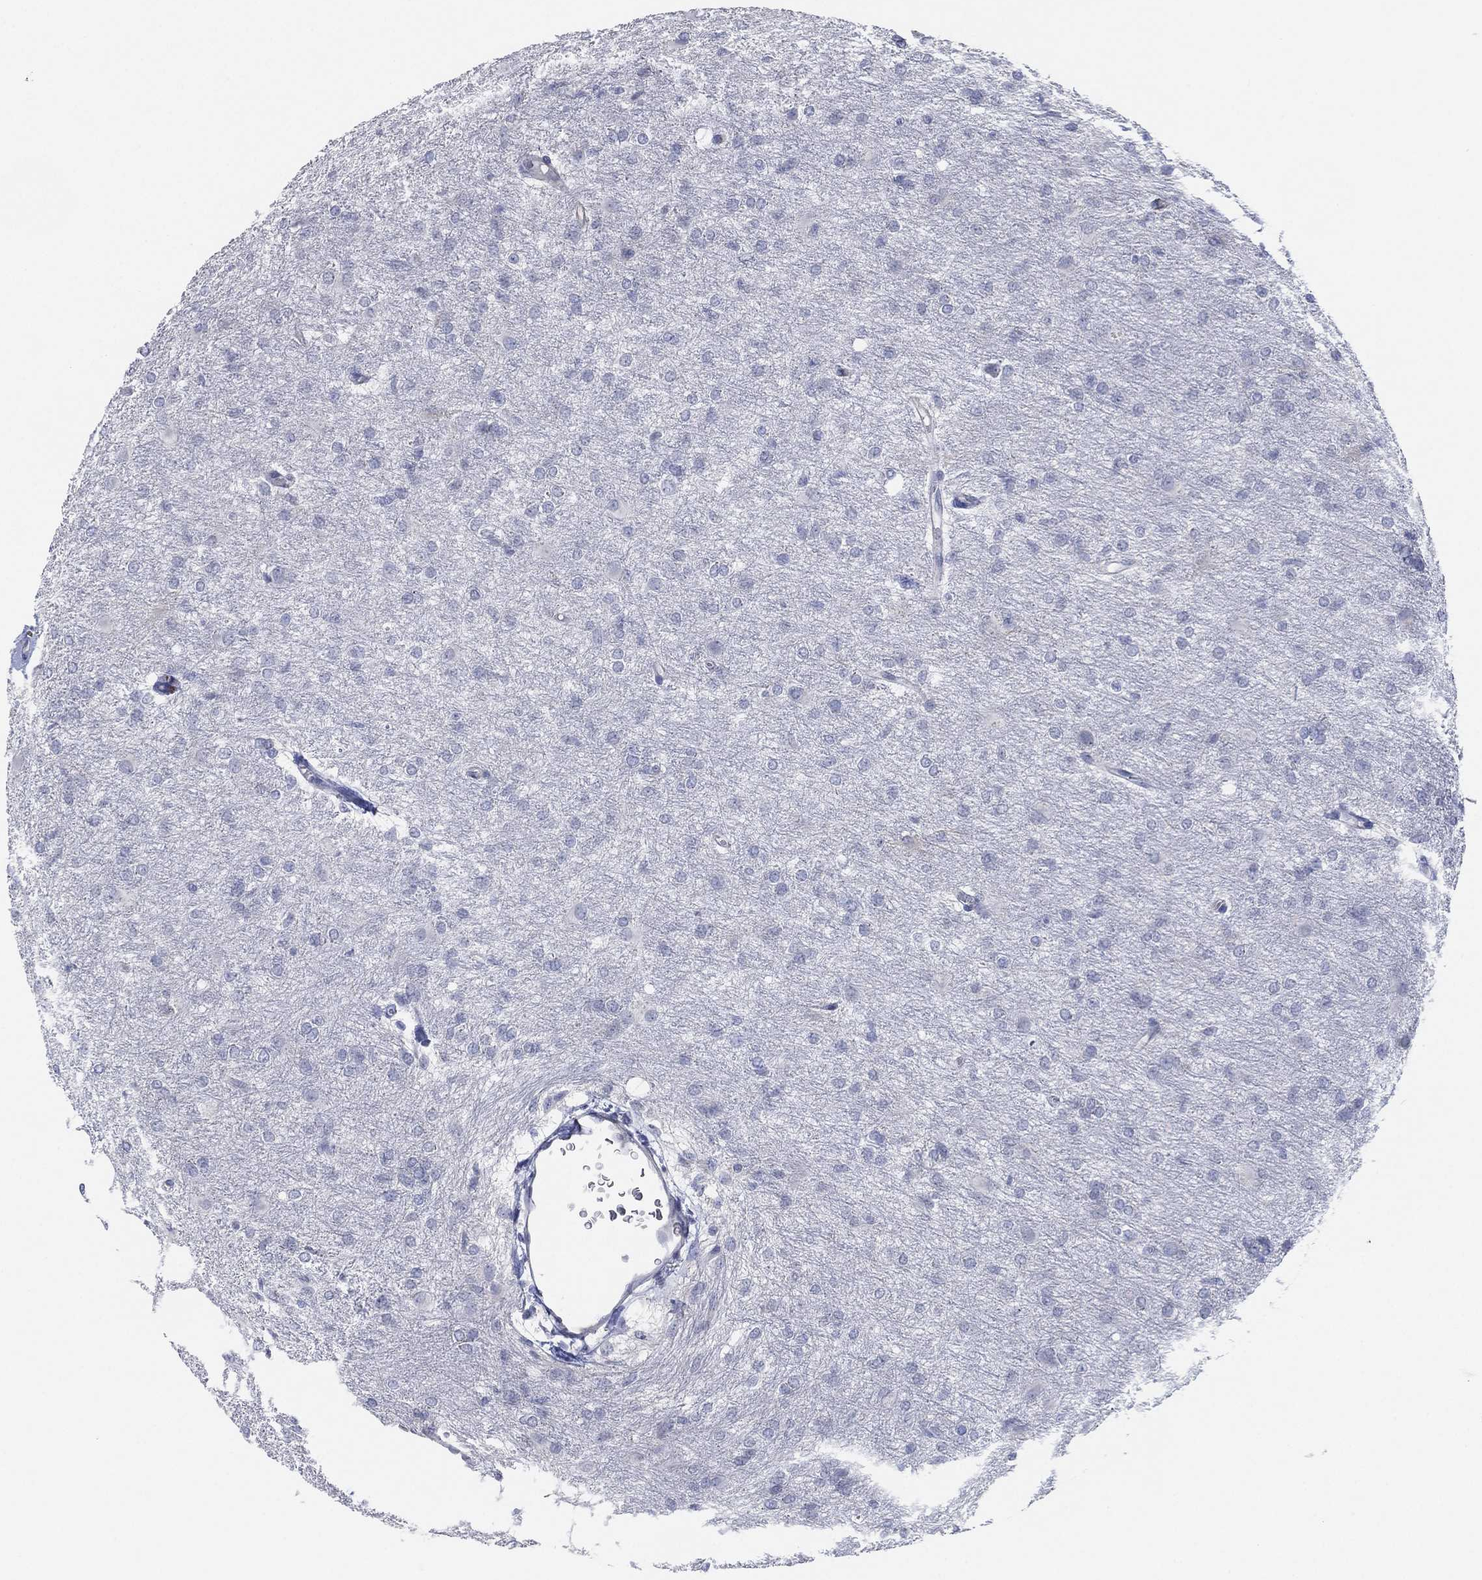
{"staining": {"intensity": "negative", "quantity": "none", "location": "none"}, "tissue": "glioma", "cell_type": "Tumor cells", "image_type": "cancer", "snomed": [{"axis": "morphology", "description": "Glioma, malignant, High grade"}, {"axis": "topography", "description": "Brain"}], "caption": "Protein analysis of malignant glioma (high-grade) shows no significant staining in tumor cells. (Brightfield microscopy of DAB immunohistochemistry at high magnification).", "gene": "CFTR", "patient": {"sex": "male", "age": 68}}